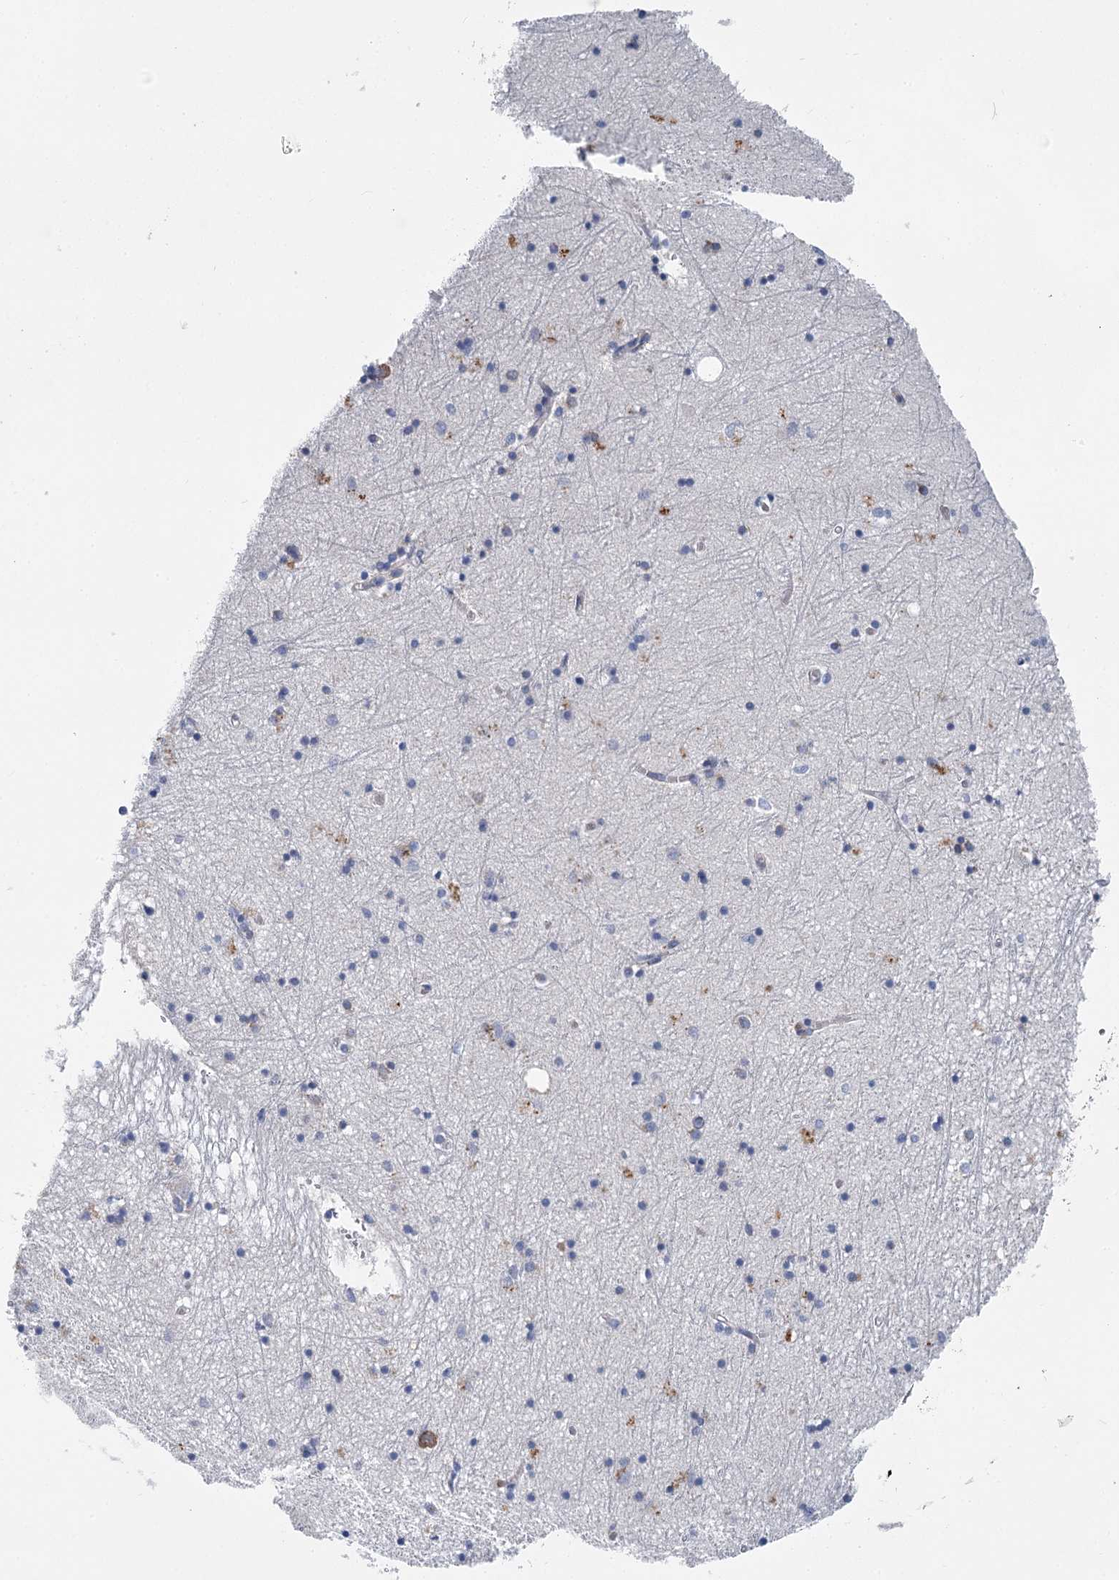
{"staining": {"intensity": "negative", "quantity": "none", "location": "none"}, "tissue": "hippocampus", "cell_type": "Glial cells", "image_type": "normal", "snomed": [{"axis": "morphology", "description": "Normal tissue, NOS"}, {"axis": "topography", "description": "Hippocampus"}], "caption": "IHC of normal human hippocampus displays no positivity in glial cells. Brightfield microscopy of IHC stained with DAB (3,3'-diaminobenzidine) (brown) and hematoxylin (blue), captured at high magnification.", "gene": "ANKRD16", "patient": {"sex": "male", "age": 70}}